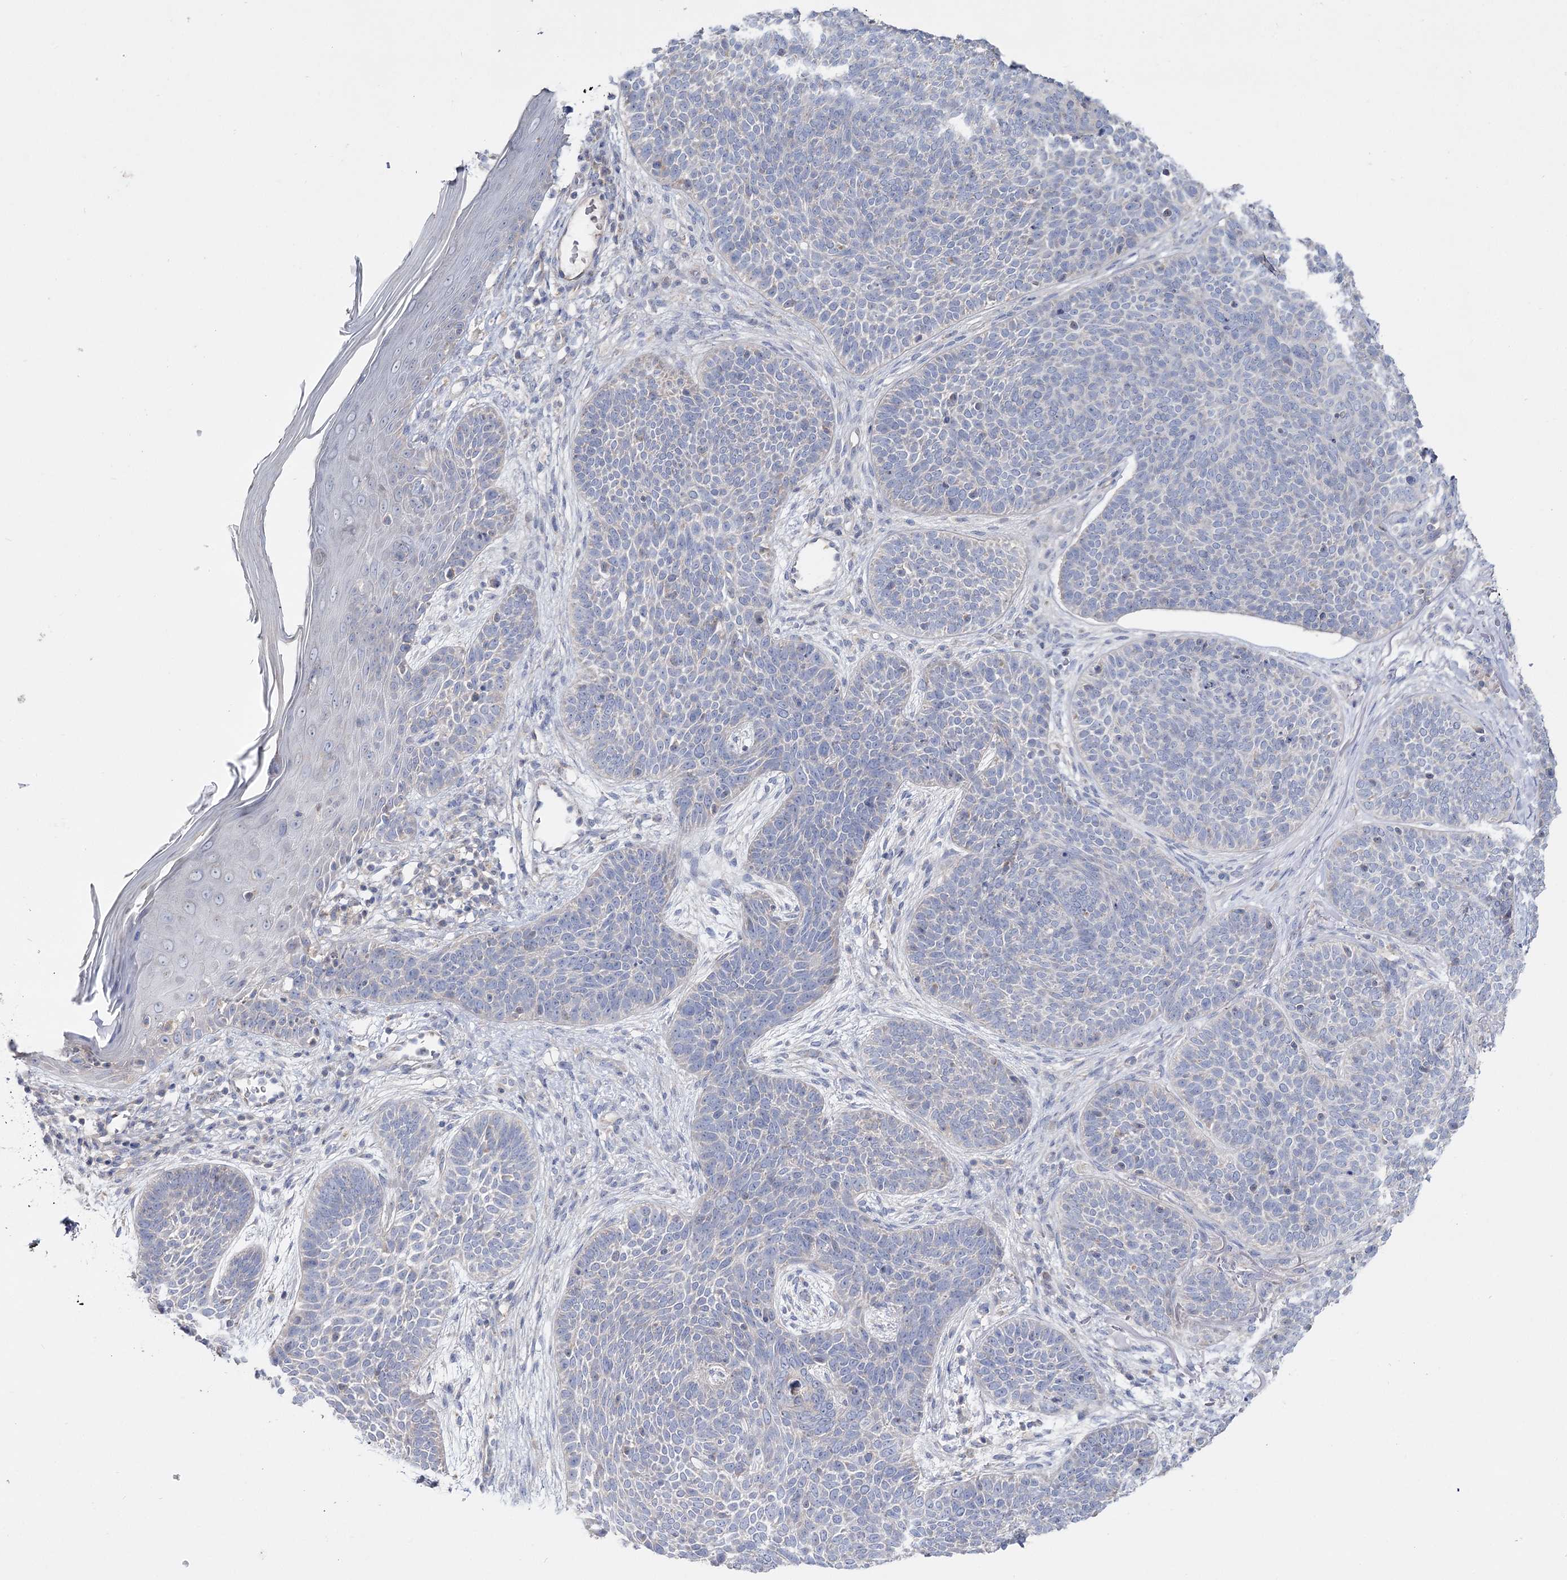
{"staining": {"intensity": "negative", "quantity": "none", "location": "none"}, "tissue": "skin cancer", "cell_type": "Tumor cells", "image_type": "cancer", "snomed": [{"axis": "morphology", "description": "Basal cell carcinoma"}, {"axis": "topography", "description": "Skin"}], "caption": "Skin cancer was stained to show a protein in brown. There is no significant expression in tumor cells.", "gene": "TMEM187", "patient": {"sex": "male", "age": 85}}